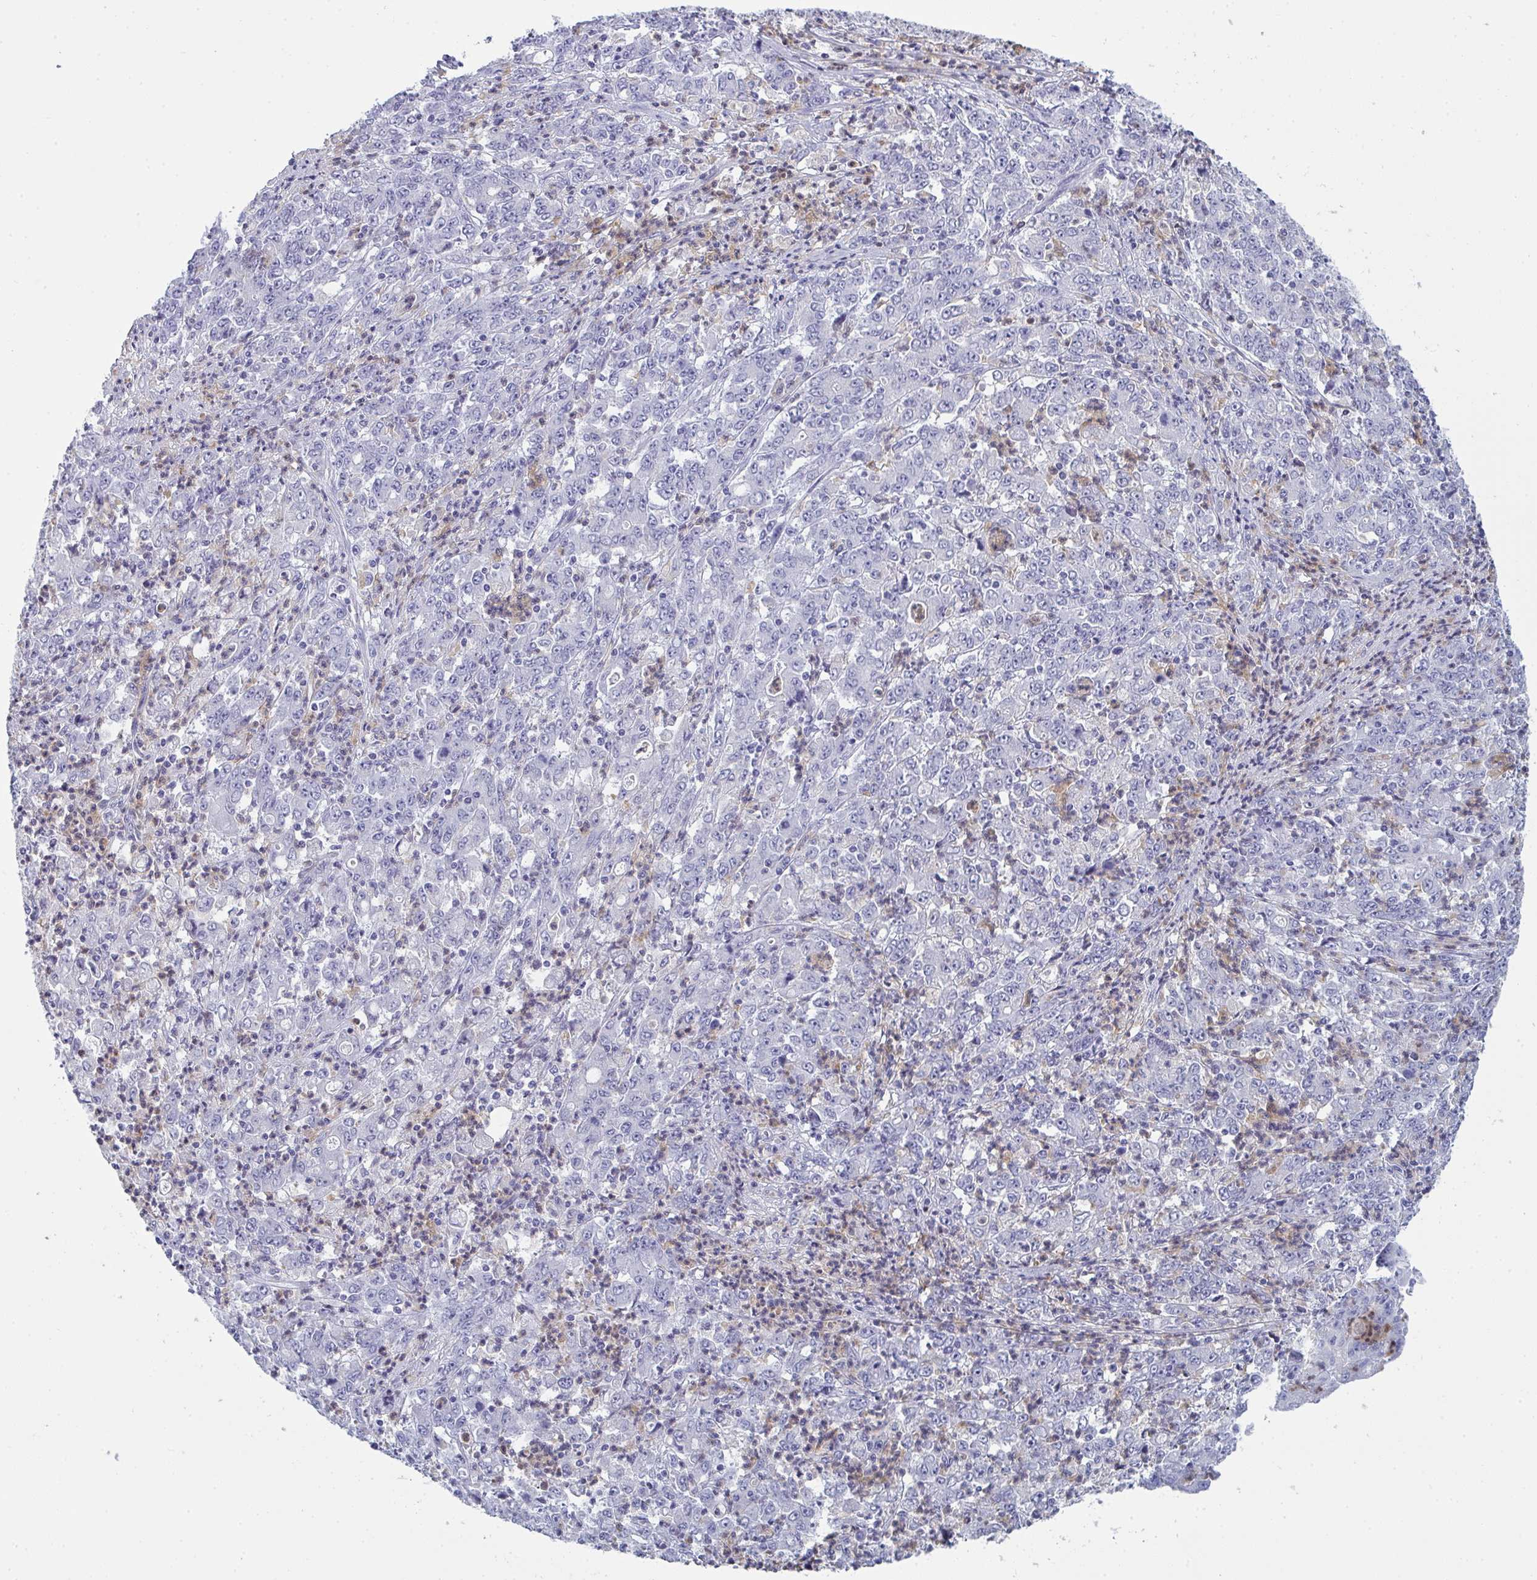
{"staining": {"intensity": "negative", "quantity": "none", "location": "none"}, "tissue": "stomach cancer", "cell_type": "Tumor cells", "image_type": "cancer", "snomed": [{"axis": "morphology", "description": "Adenocarcinoma, NOS"}, {"axis": "topography", "description": "Stomach, lower"}], "caption": "An immunohistochemistry (IHC) histopathology image of adenocarcinoma (stomach) is shown. There is no staining in tumor cells of adenocarcinoma (stomach).", "gene": "SERPINB10", "patient": {"sex": "female", "age": 71}}